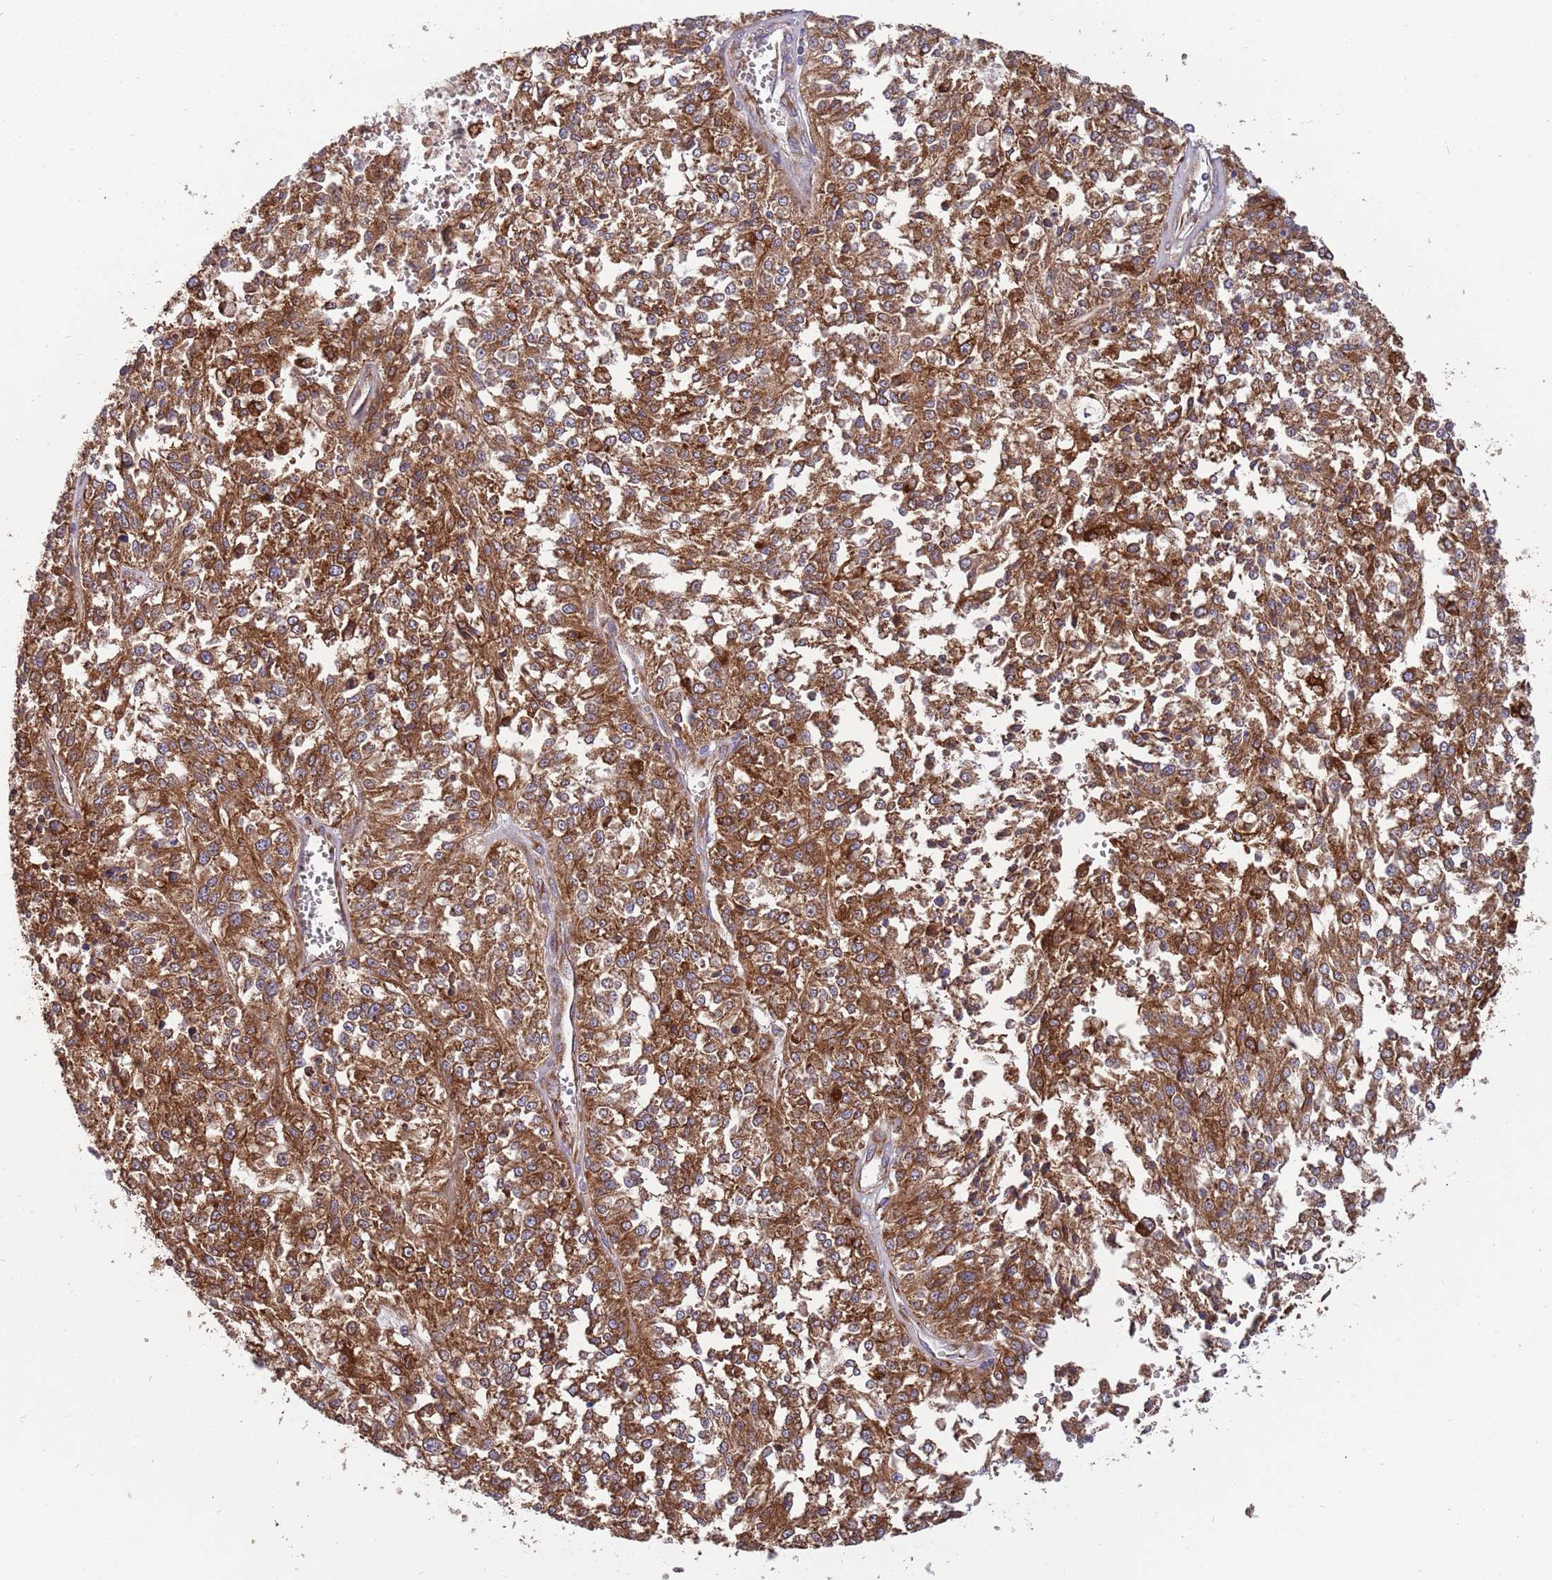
{"staining": {"intensity": "moderate", "quantity": ">75%", "location": "cytoplasmic/membranous"}, "tissue": "melanoma", "cell_type": "Tumor cells", "image_type": "cancer", "snomed": [{"axis": "morphology", "description": "Malignant melanoma, NOS"}, {"axis": "topography", "description": "Skin"}], "caption": "An immunohistochemistry micrograph of tumor tissue is shown. Protein staining in brown highlights moderate cytoplasmic/membranous positivity in malignant melanoma within tumor cells.", "gene": "ARMCX6", "patient": {"sex": "female", "age": 64}}